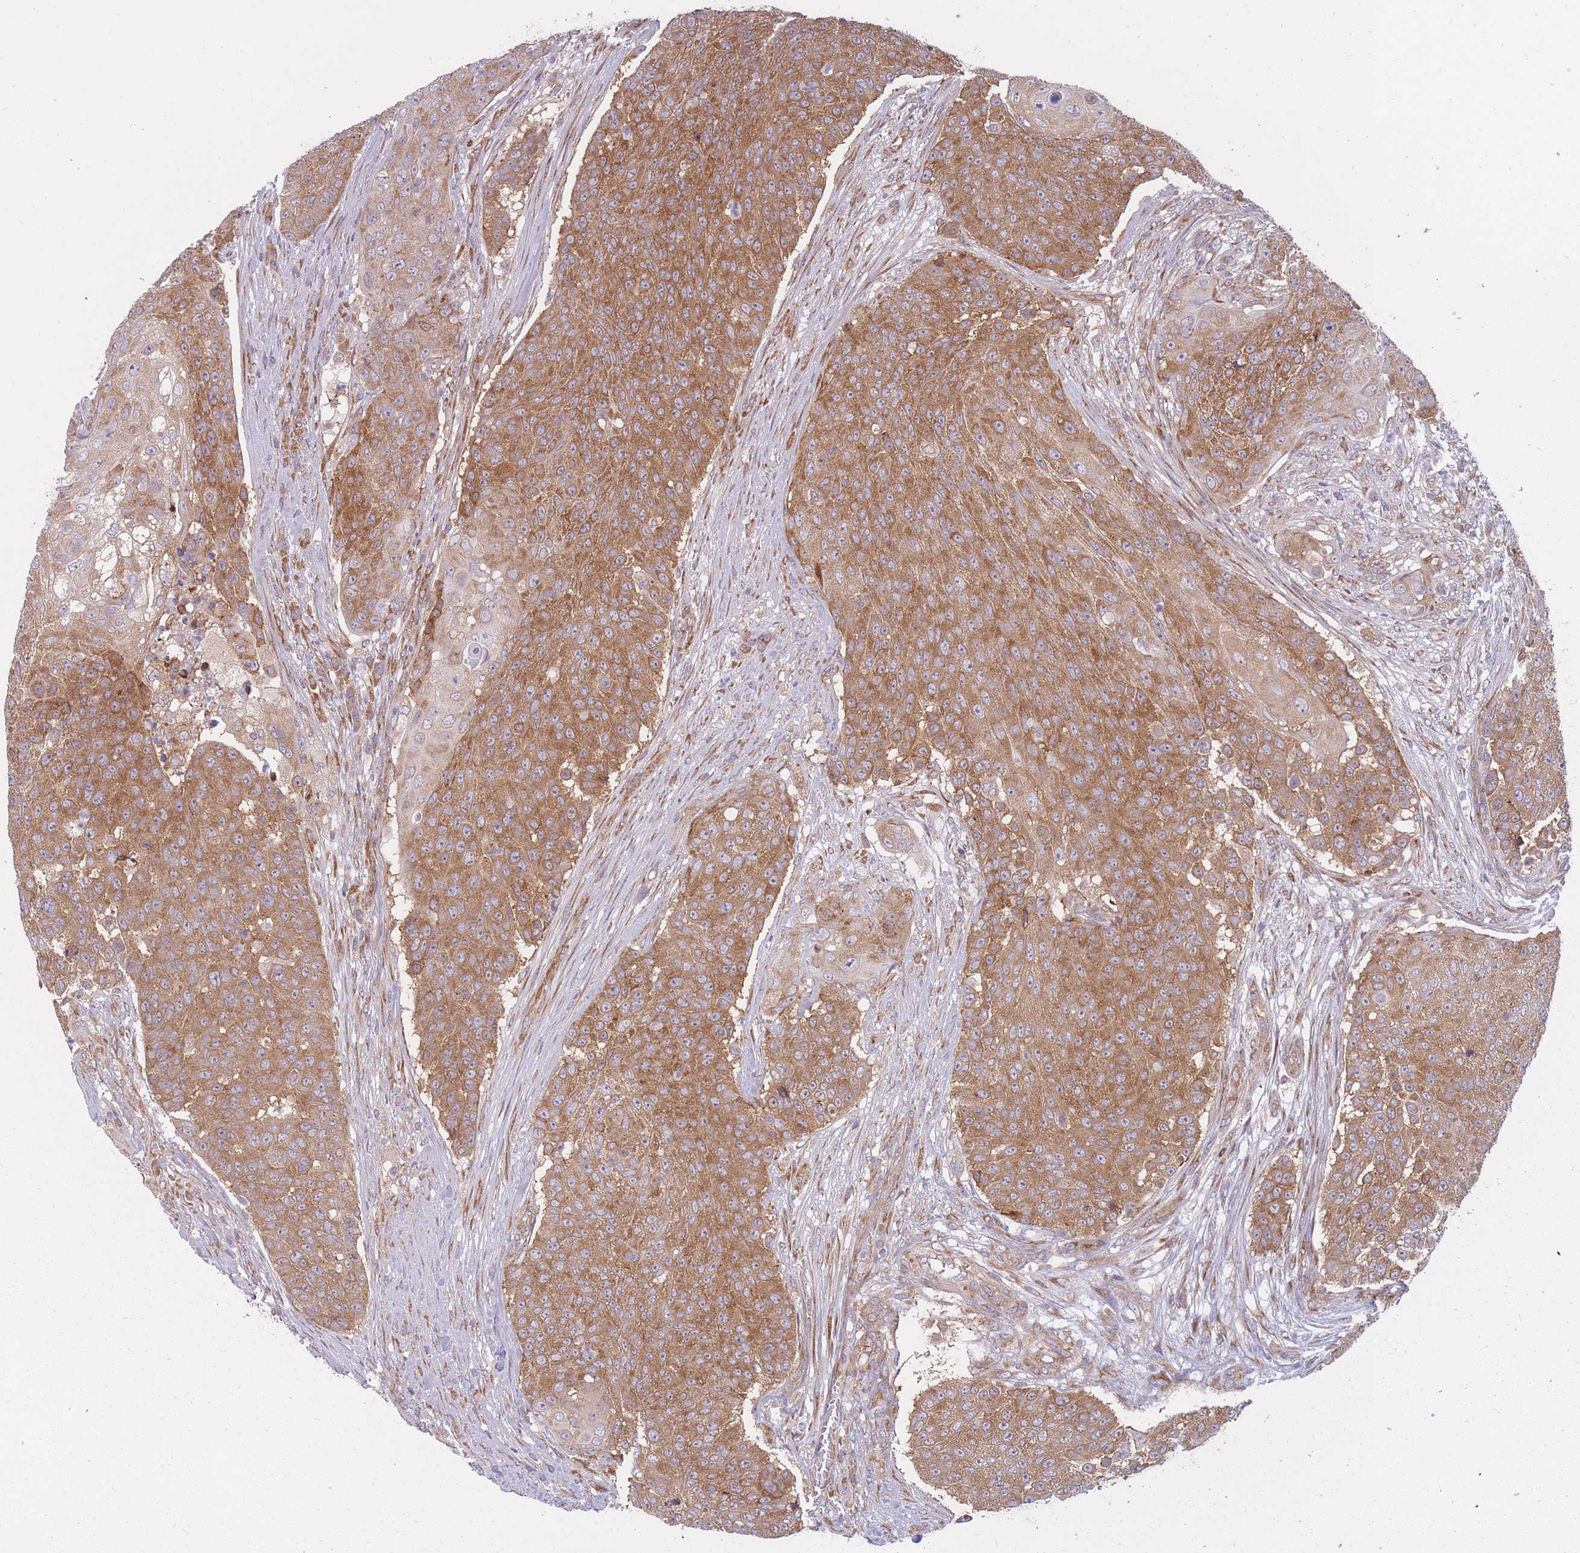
{"staining": {"intensity": "moderate", "quantity": ">75%", "location": "cytoplasmic/membranous"}, "tissue": "urothelial cancer", "cell_type": "Tumor cells", "image_type": "cancer", "snomed": [{"axis": "morphology", "description": "Urothelial carcinoma, High grade"}, {"axis": "topography", "description": "Urinary bladder"}], "caption": "This is a photomicrograph of immunohistochemistry staining of urothelial cancer, which shows moderate positivity in the cytoplasmic/membranous of tumor cells.", "gene": "CCDC124", "patient": {"sex": "female", "age": 63}}